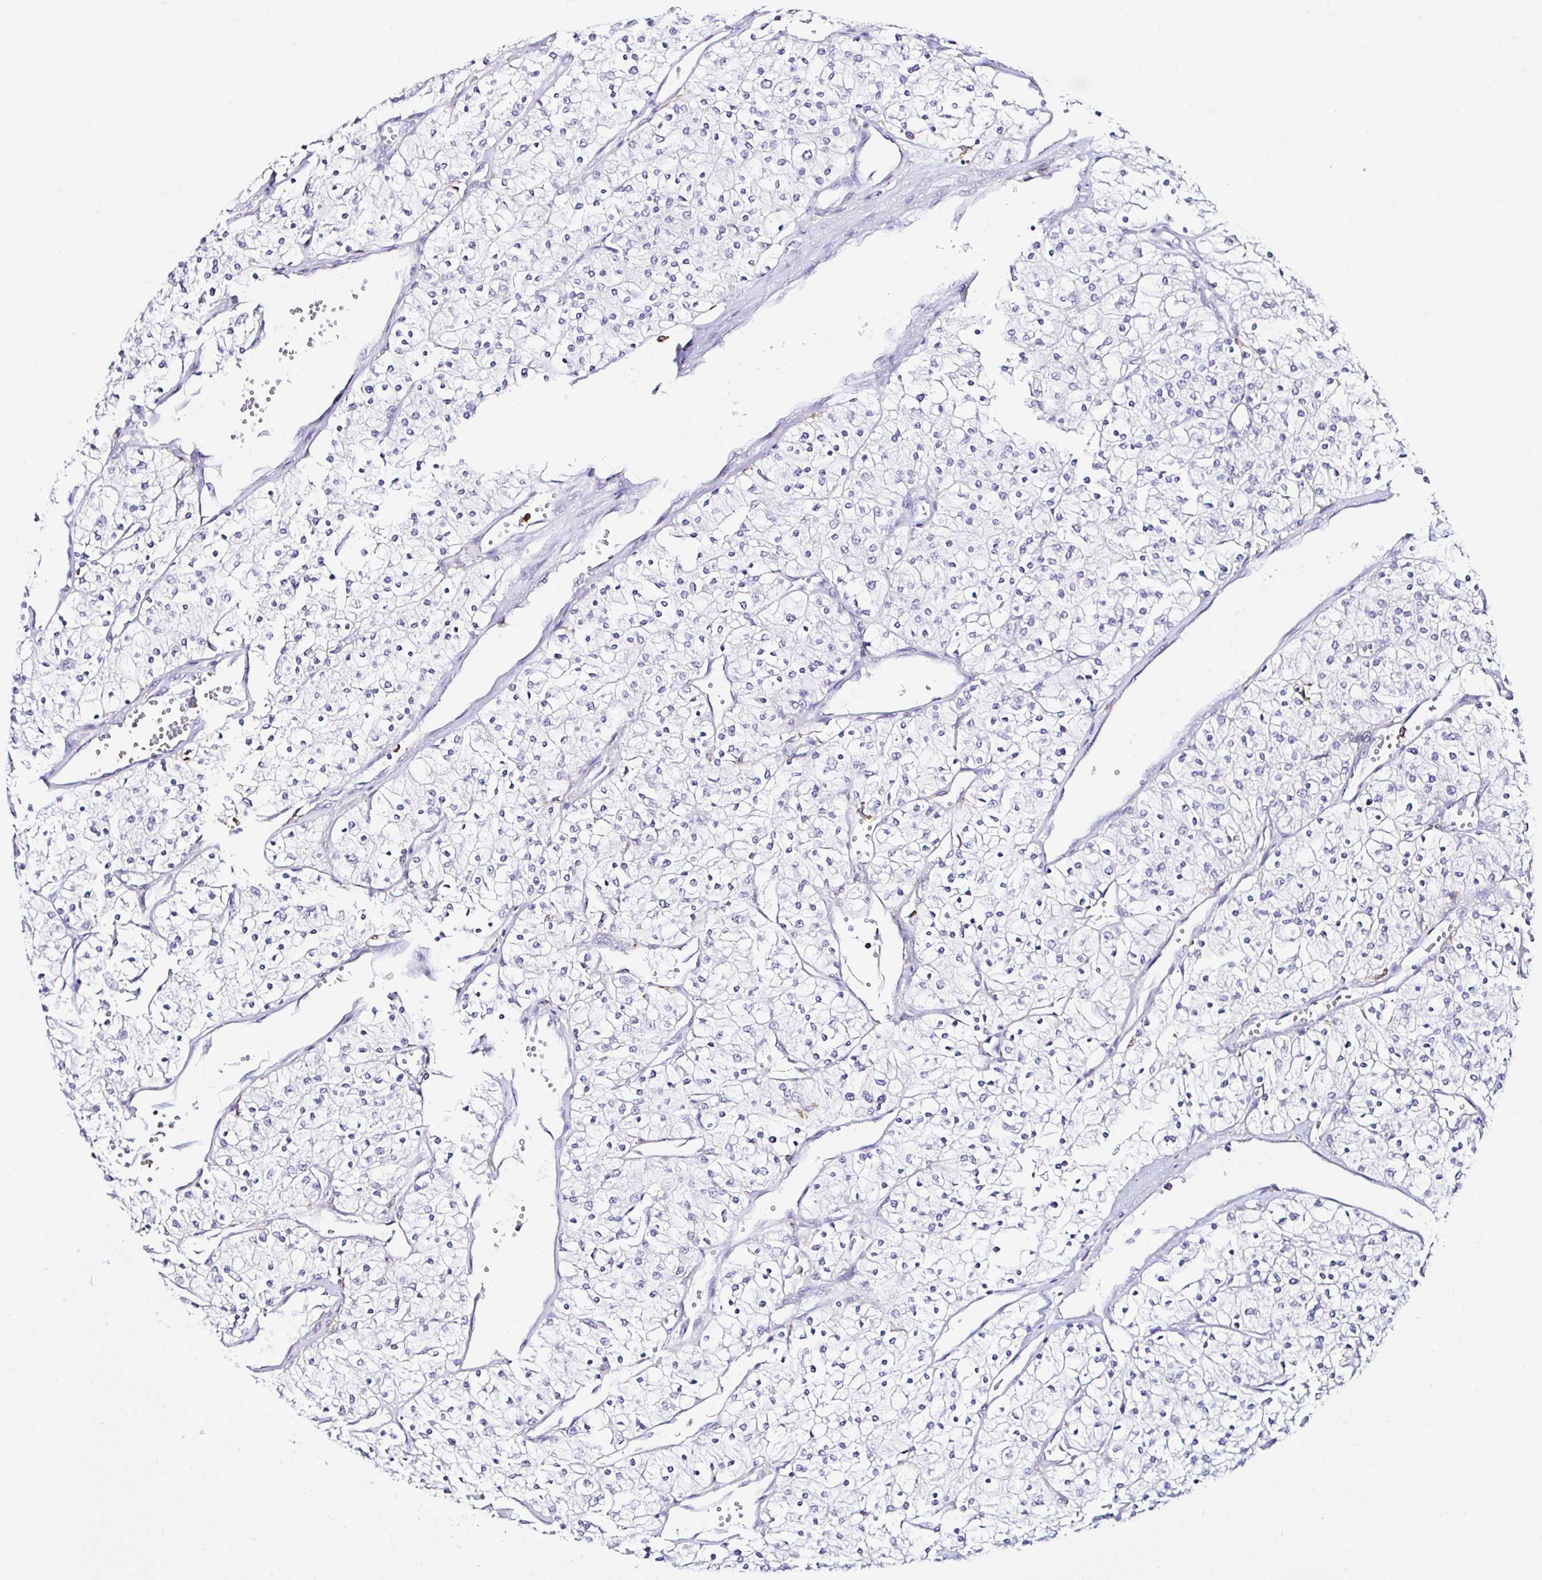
{"staining": {"intensity": "negative", "quantity": "none", "location": "none"}, "tissue": "renal cancer", "cell_type": "Tumor cells", "image_type": "cancer", "snomed": [{"axis": "morphology", "description": "Adenocarcinoma, NOS"}, {"axis": "topography", "description": "Kidney"}], "caption": "This histopathology image is of renal cancer (adenocarcinoma) stained with immunohistochemistry (IHC) to label a protein in brown with the nuclei are counter-stained blue. There is no expression in tumor cells. (DAB immunohistochemistry (IHC) with hematoxylin counter stain).", "gene": "CYBB", "patient": {"sex": "male", "age": 80}}